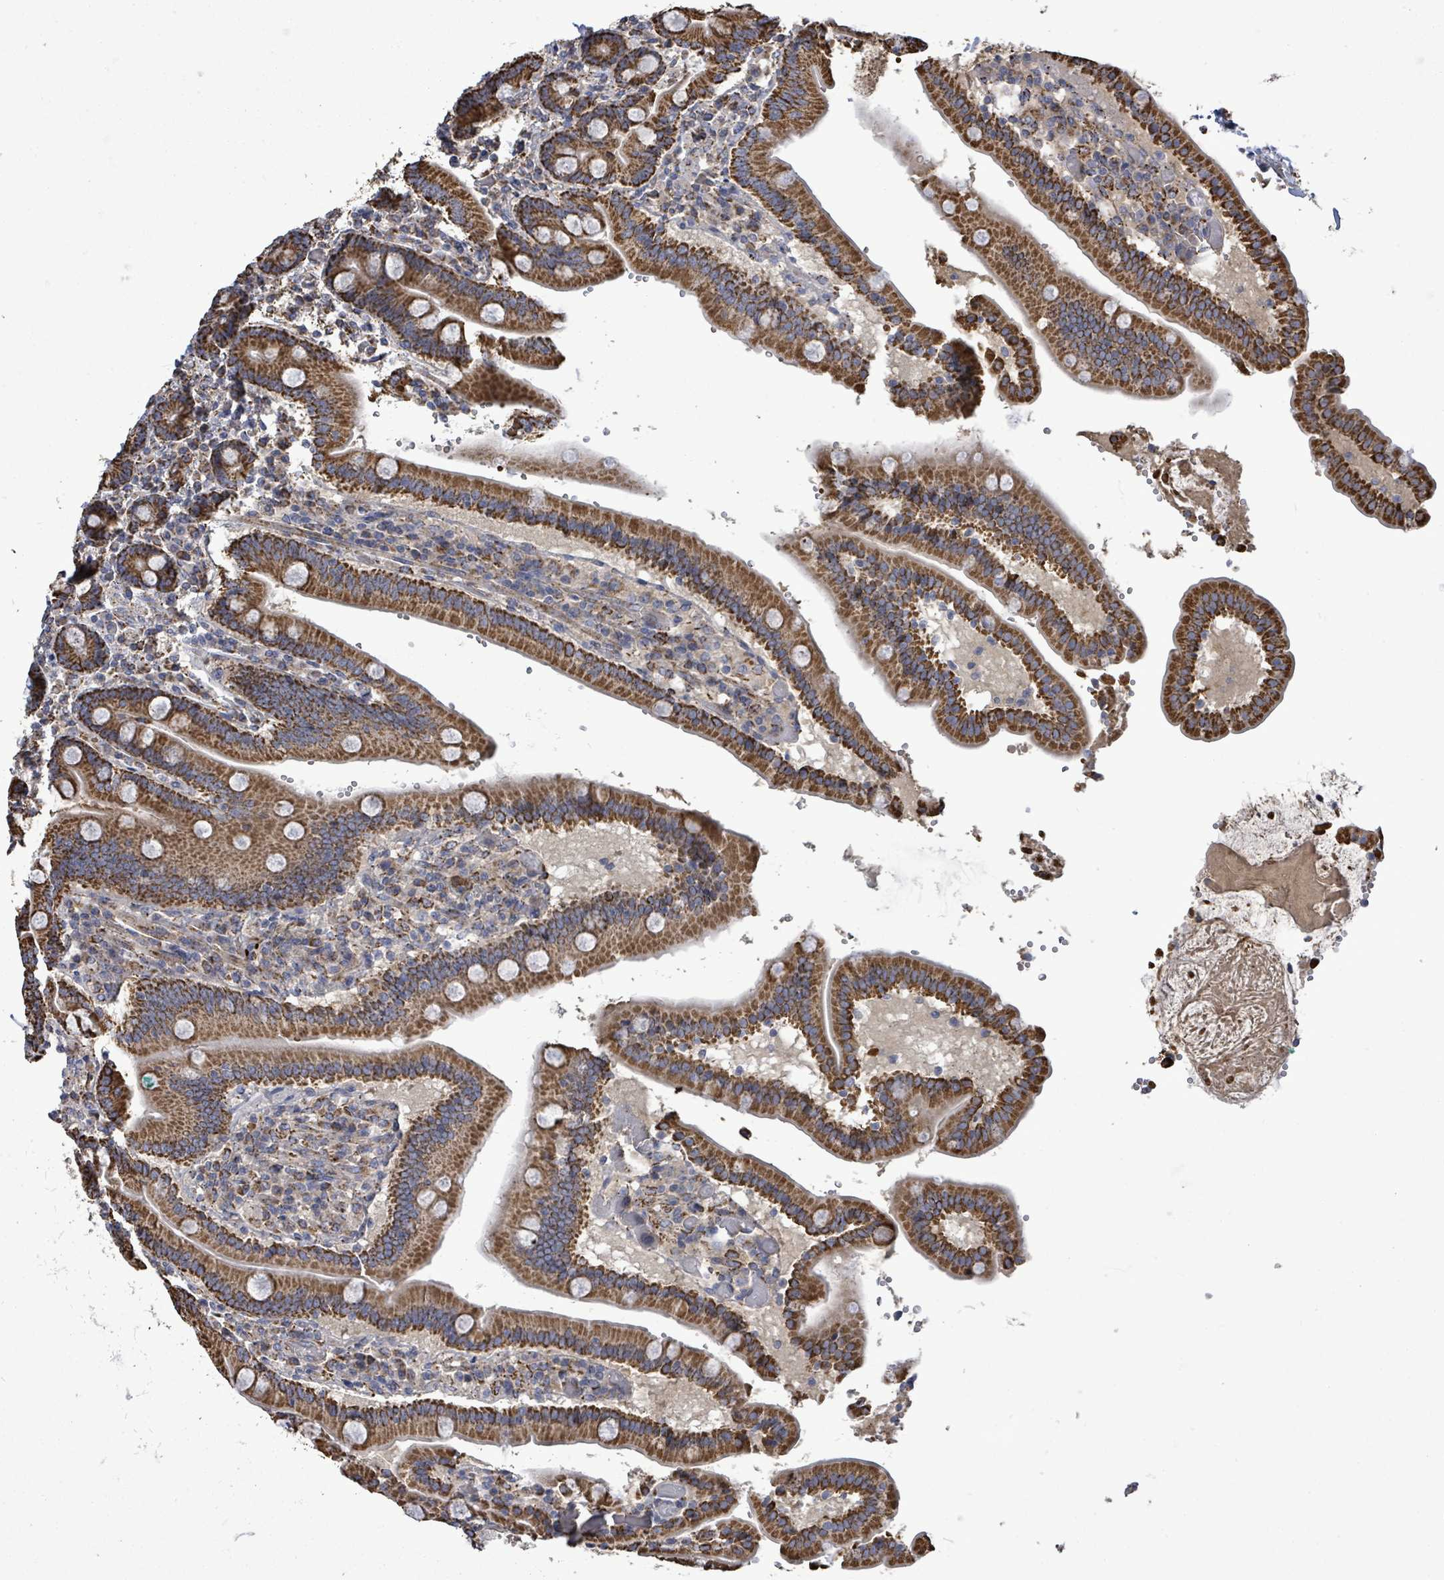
{"staining": {"intensity": "strong", "quantity": ">75%", "location": "cytoplasmic/membranous"}, "tissue": "duodenum", "cell_type": "Glandular cells", "image_type": "normal", "snomed": [{"axis": "morphology", "description": "Normal tissue, NOS"}, {"axis": "topography", "description": "Duodenum"}], "caption": "IHC histopathology image of benign duodenum stained for a protein (brown), which reveals high levels of strong cytoplasmic/membranous expression in approximately >75% of glandular cells.", "gene": "MTMR12", "patient": {"sex": "female", "age": 62}}